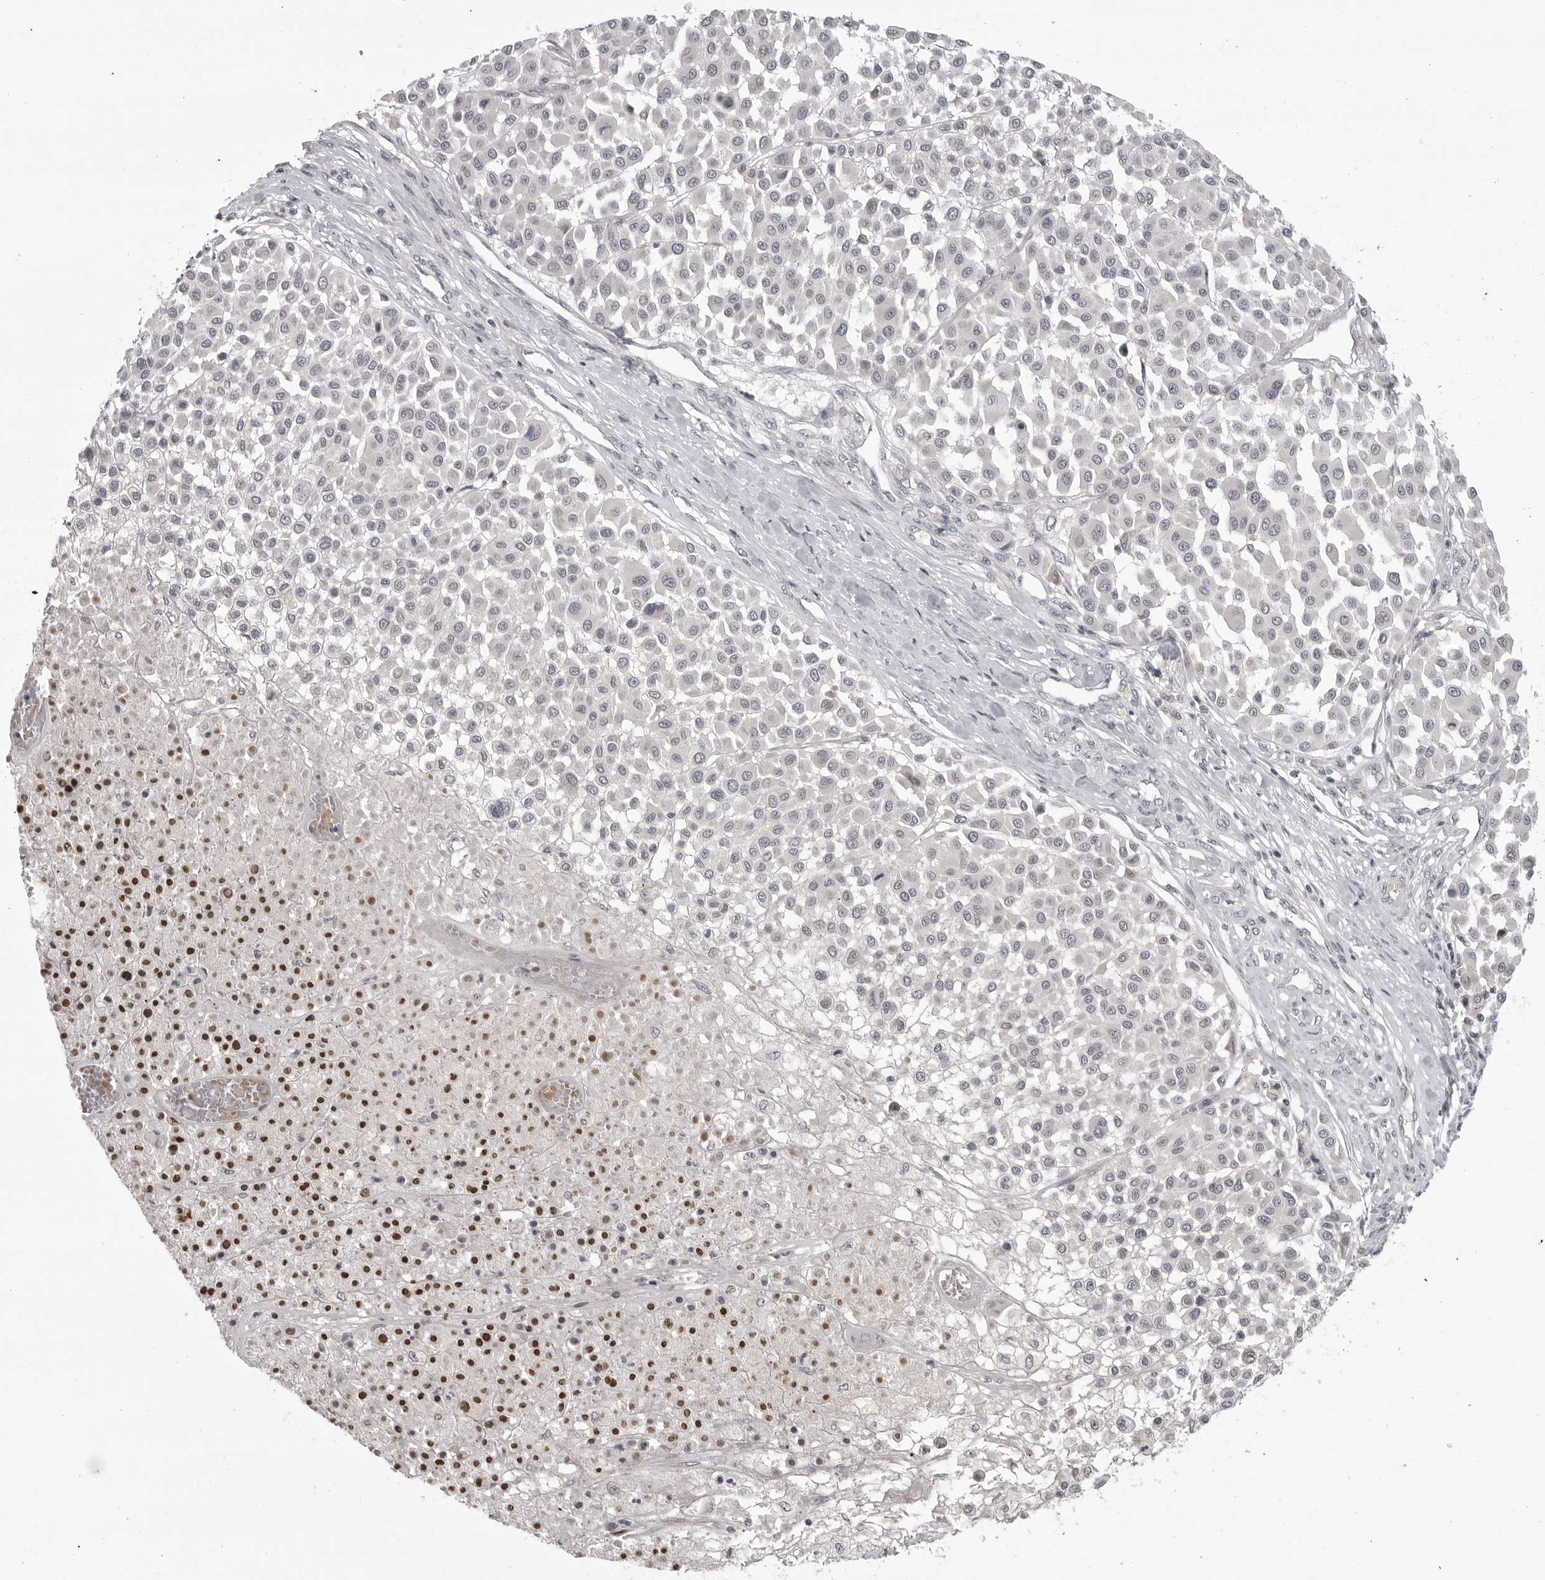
{"staining": {"intensity": "negative", "quantity": "none", "location": "none"}, "tissue": "melanoma", "cell_type": "Tumor cells", "image_type": "cancer", "snomed": [{"axis": "morphology", "description": "Malignant melanoma, Metastatic site"}, {"axis": "topography", "description": "Soft tissue"}], "caption": "Tumor cells are negative for protein expression in human melanoma. Nuclei are stained in blue.", "gene": "CD300LD", "patient": {"sex": "male", "age": 41}}